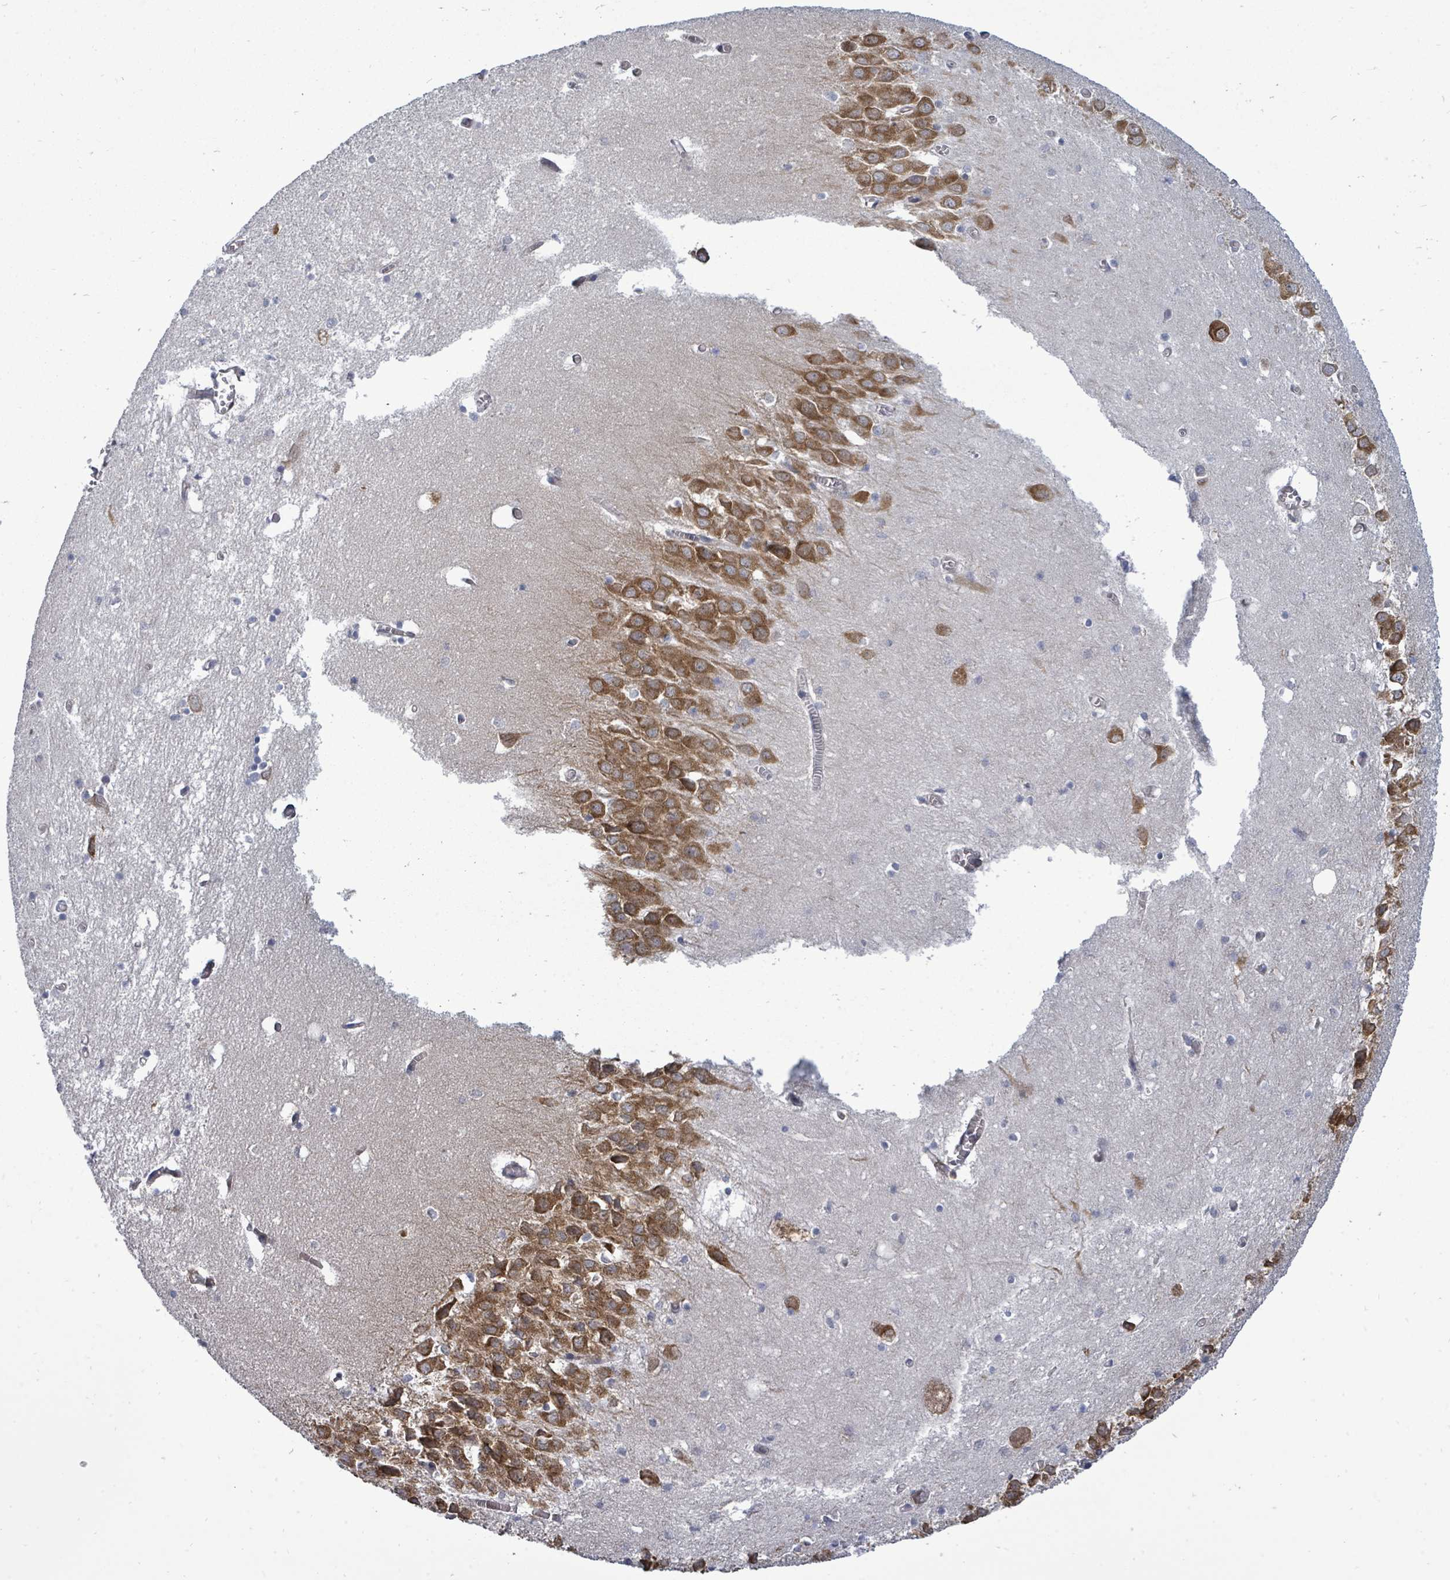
{"staining": {"intensity": "moderate", "quantity": "25%-75%", "location": "cytoplasmic/membranous"}, "tissue": "hippocampus", "cell_type": "Glial cells", "image_type": "normal", "snomed": [{"axis": "morphology", "description": "Normal tissue, NOS"}, {"axis": "topography", "description": "Hippocampus"}], "caption": "High-power microscopy captured an immunohistochemistry micrograph of unremarkable hippocampus, revealing moderate cytoplasmic/membranous expression in about 25%-75% of glial cells.", "gene": "EIF3CL", "patient": {"sex": "male", "age": 70}}